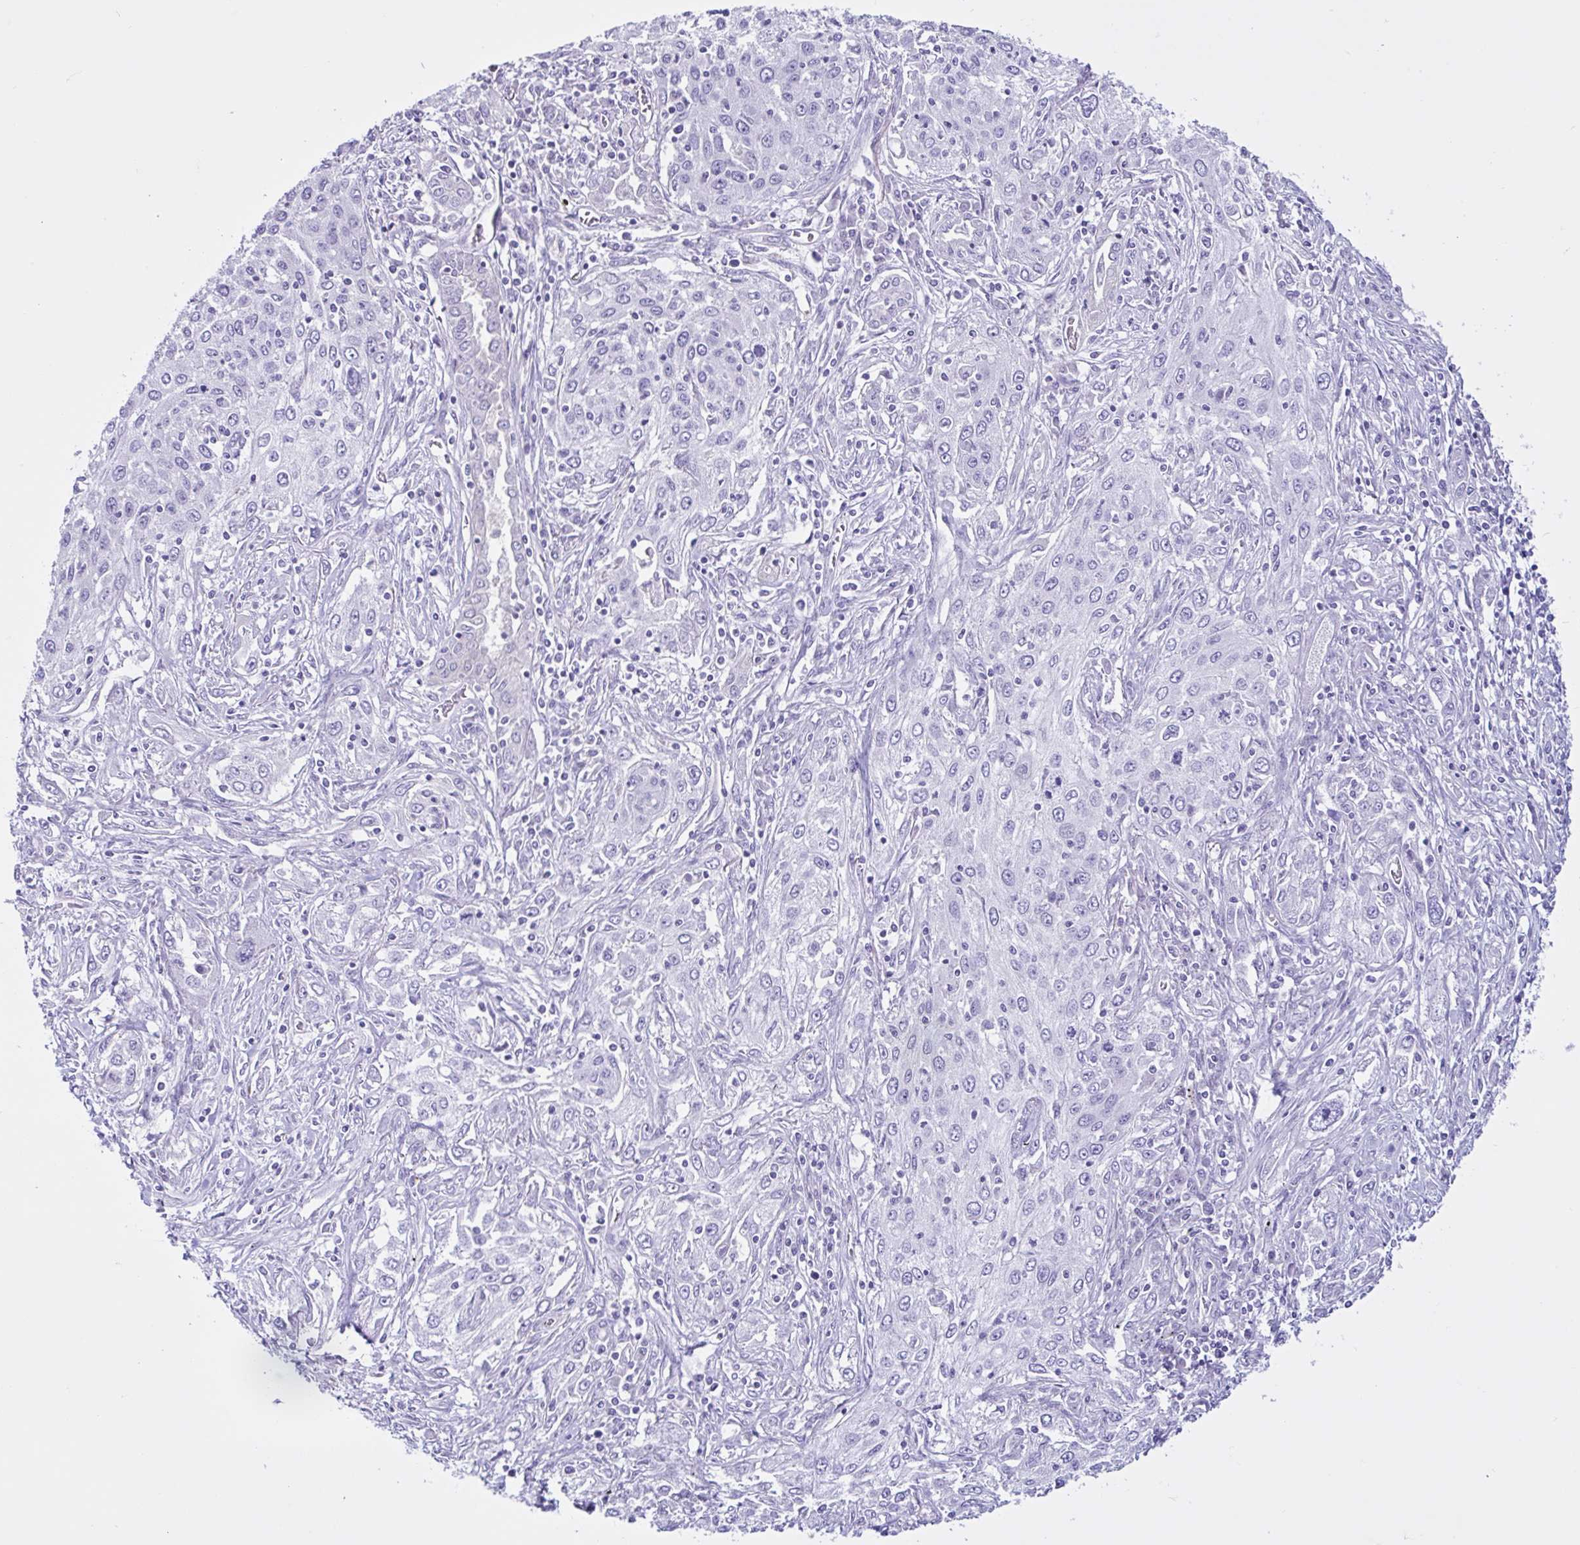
{"staining": {"intensity": "negative", "quantity": "none", "location": "none"}, "tissue": "lung cancer", "cell_type": "Tumor cells", "image_type": "cancer", "snomed": [{"axis": "morphology", "description": "Squamous cell carcinoma, NOS"}, {"axis": "topography", "description": "Lung"}], "caption": "Tumor cells are negative for brown protein staining in lung cancer.", "gene": "CYP19A1", "patient": {"sex": "female", "age": 69}}